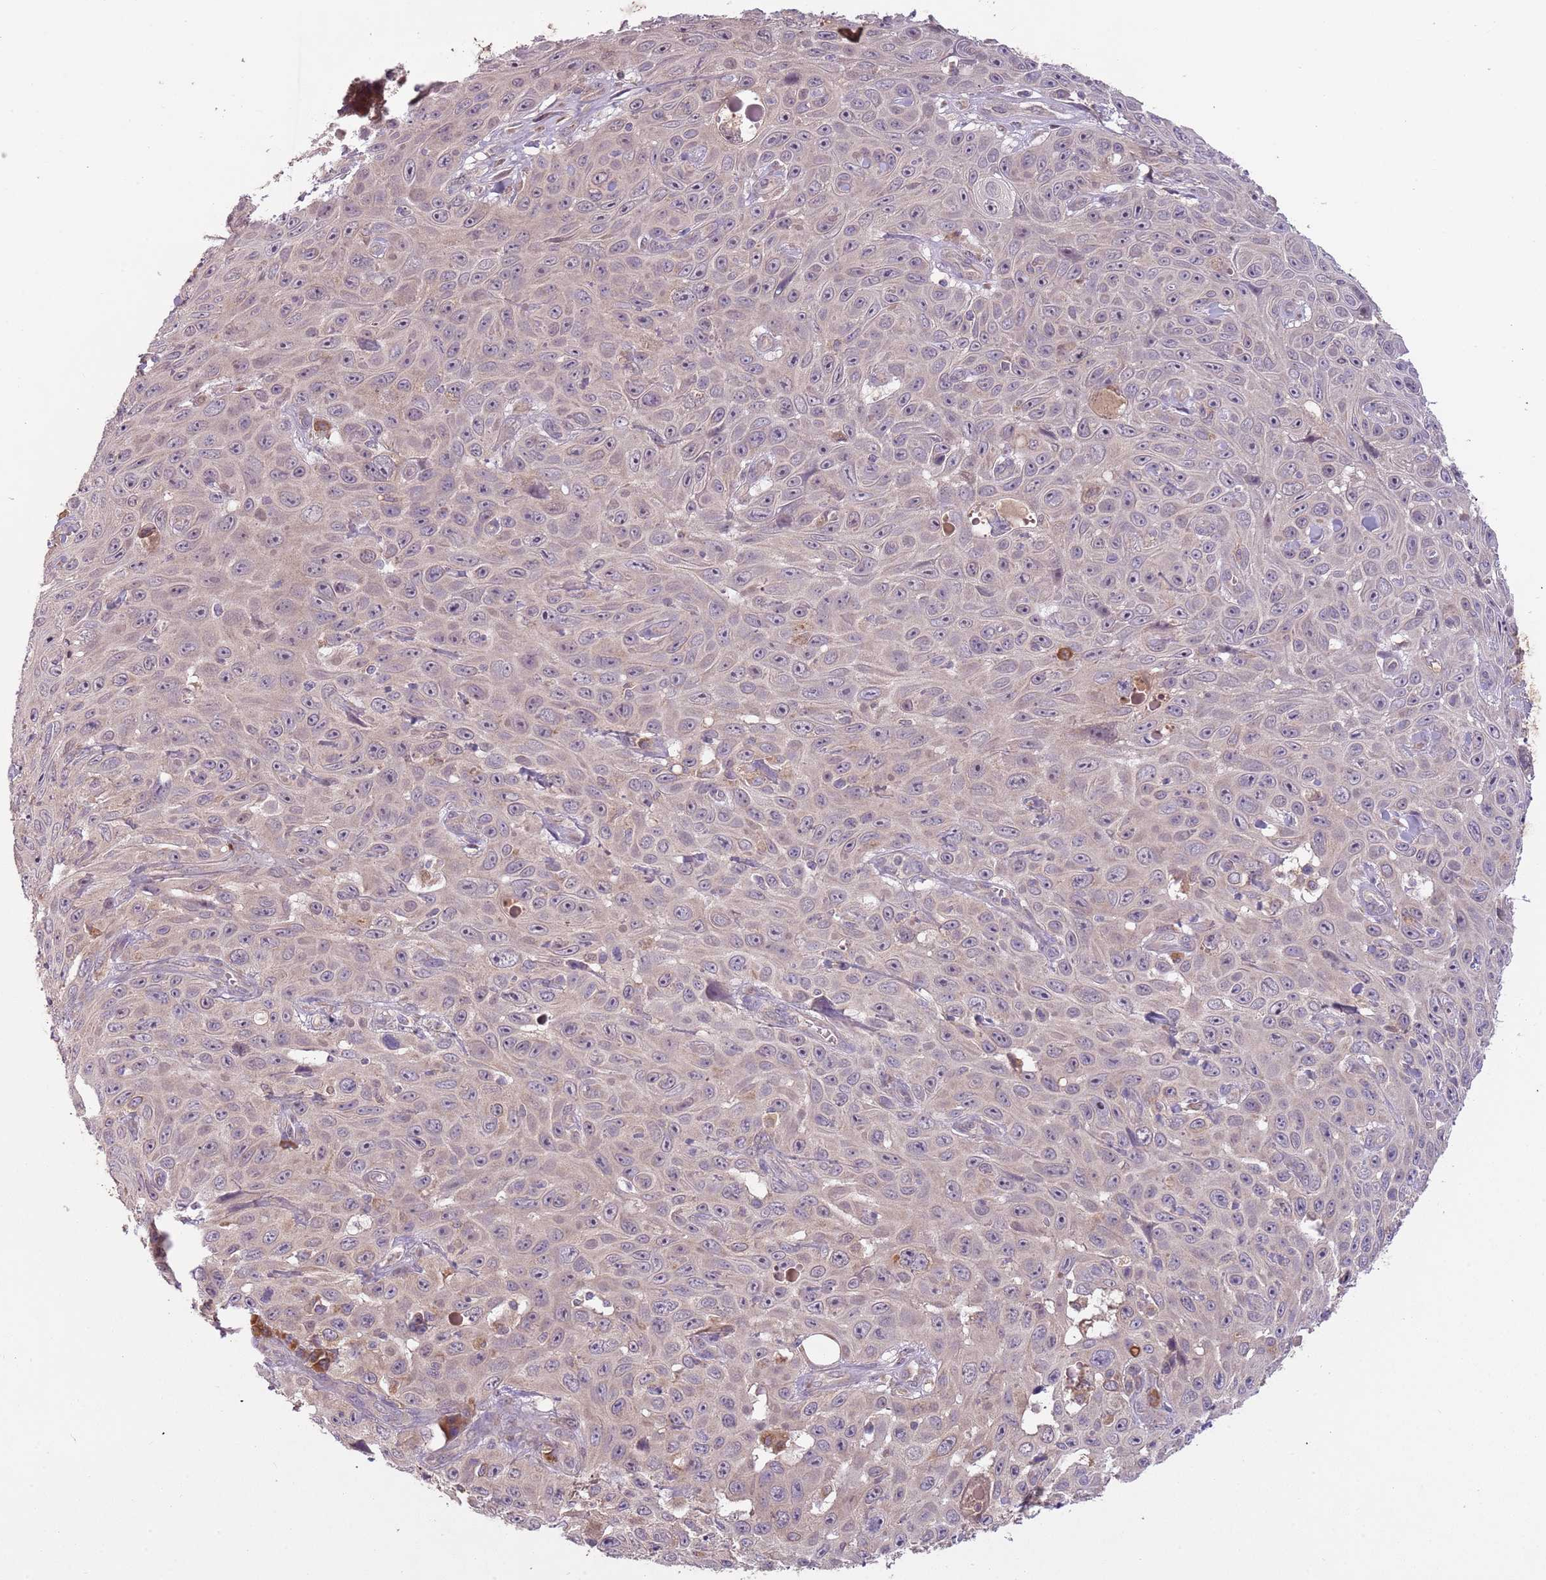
{"staining": {"intensity": "weak", "quantity": "<25%", "location": "cytoplasmic/membranous"}, "tissue": "skin cancer", "cell_type": "Tumor cells", "image_type": "cancer", "snomed": [{"axis": "morphology", "description": "Squamous cell carcinoma, NOS"}, {"axis": "topography", "description": "Skin"}], "caption": "Skin squamous cell carcinoma stained for a protein using immunohistochemistry (IHC) exhibits no positivity tumor cells.", "gene": "FECH", "patient": {"sex": "male", "age": 82}}